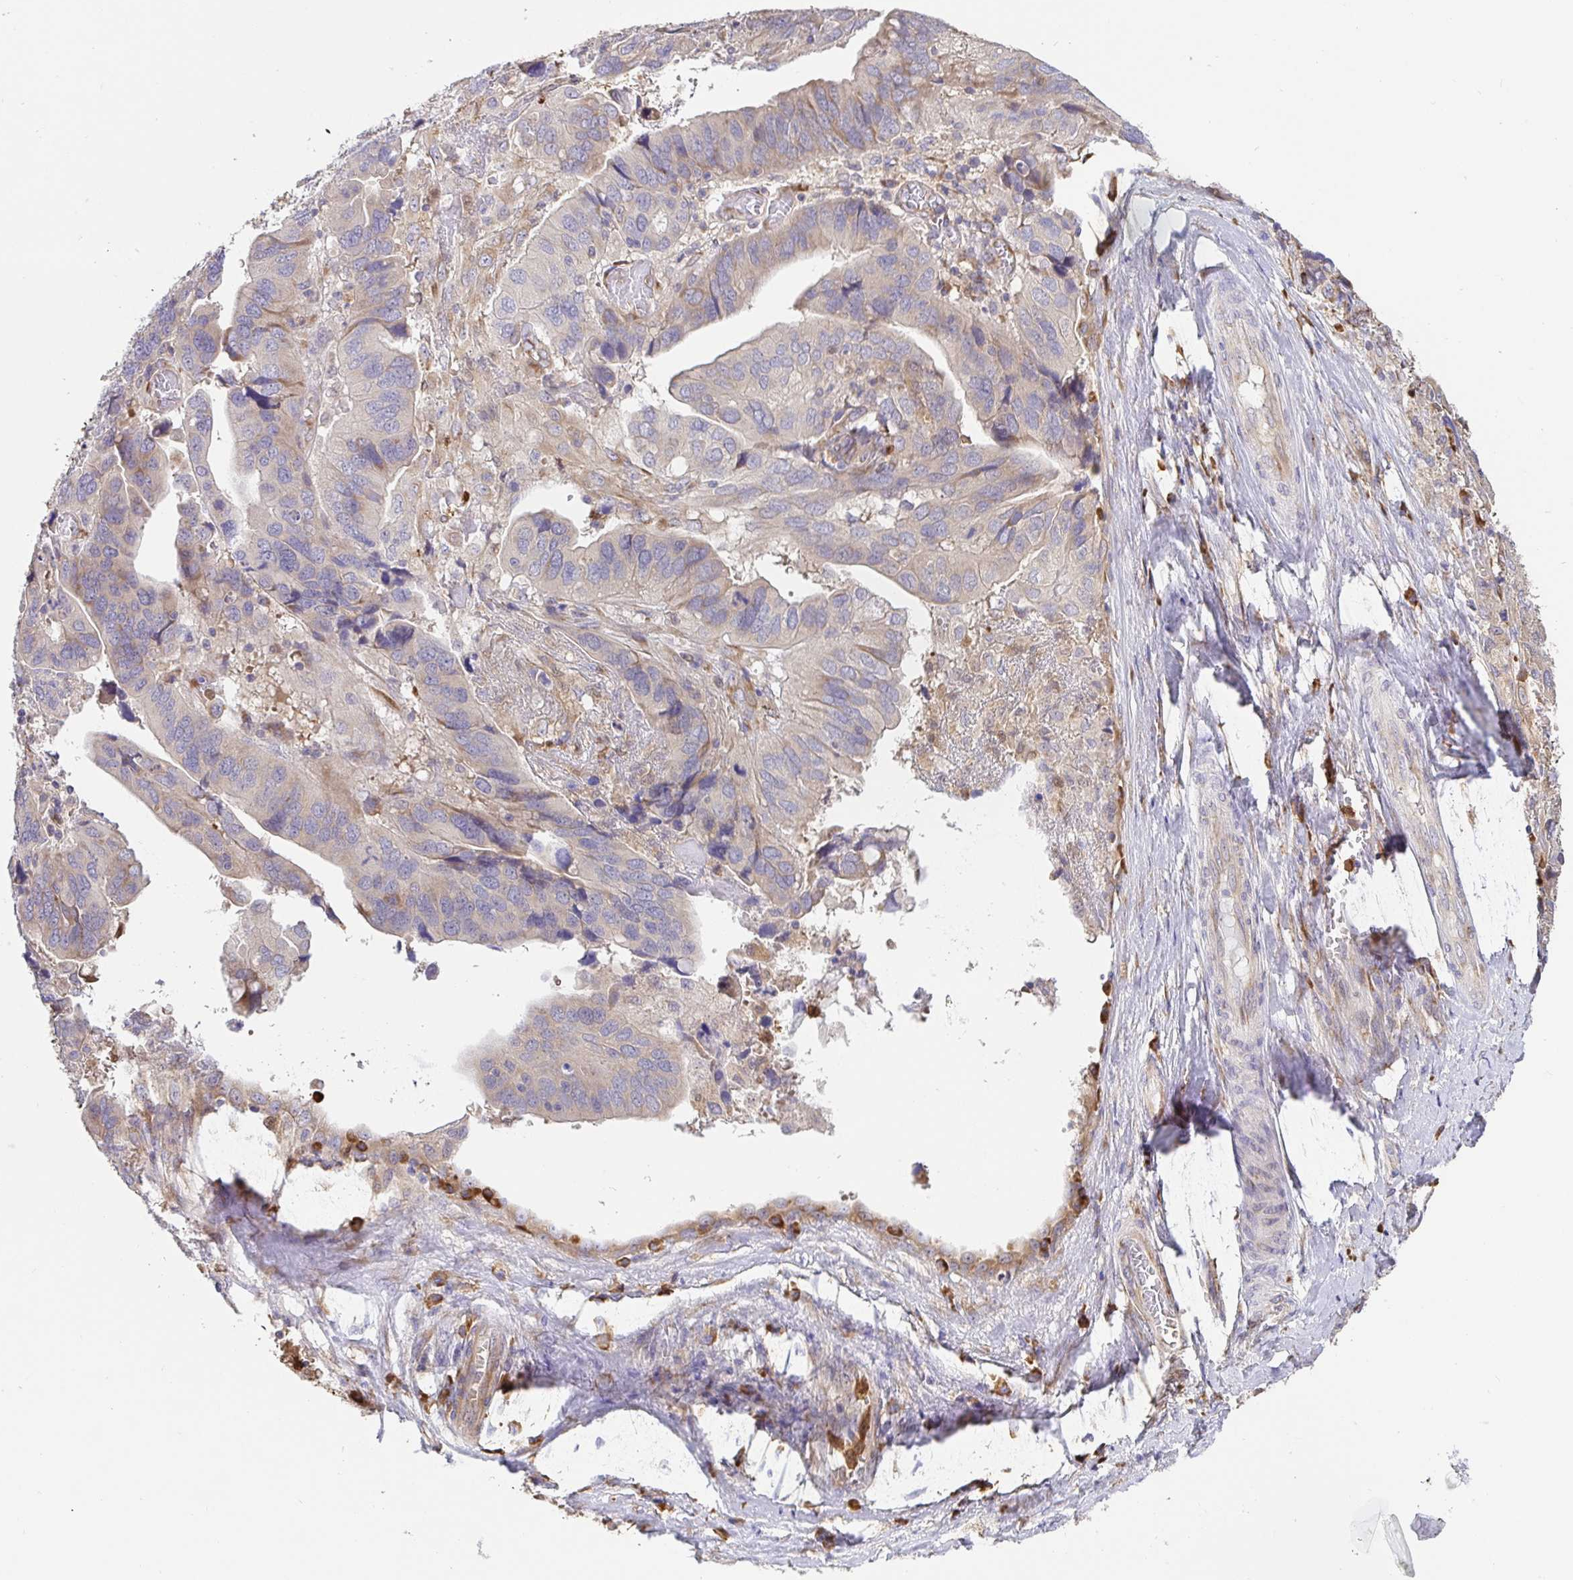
{"staining": {"intensity": "negative", "quantity": "none", "location": "none"}, "tissue": "ovarian cancer", "cell_type": "Tumor cells", "image_type": "cancer", "snomed": [{"axis": "morphology", "description": "Cystadenocarcinoma, serous, NOS"}, {"axis": "topography", "description": "Ovary"}], "caption": "A high-resolution photomicrograph shows immunohistochemistry staining of serous cystadenocarcinoma (ovarian), which shows no significant positivity in tumor cells.", "gene": "PDPK1", "patient": {"sex": "female", "age": 79}}